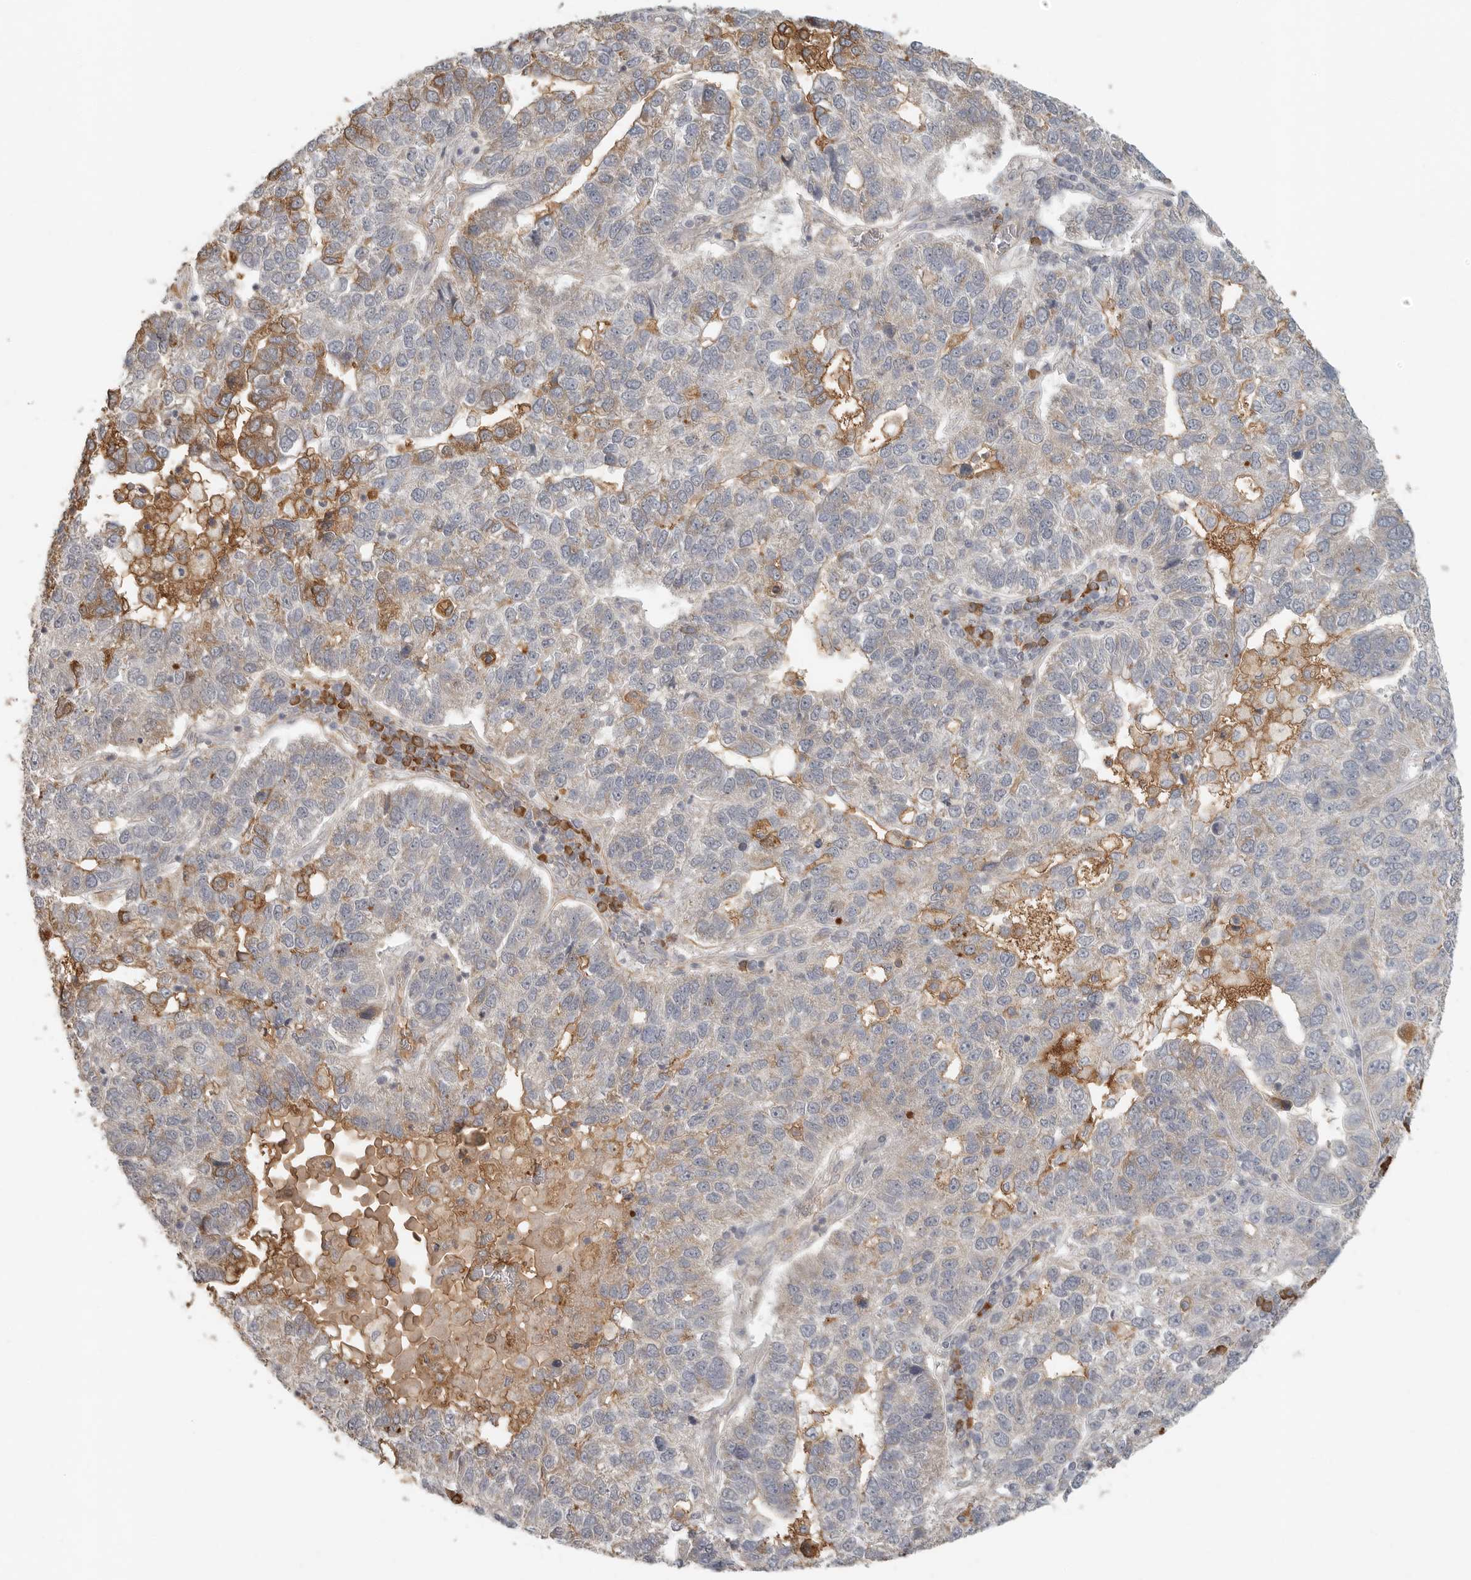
{"staining": {"intensity": "moderate", "quantity": "<25%", "location": "cytoplasmic/membranous"}, "tissue": "pancreatic cancer", "cell_type": "Tumor cells", "image_type": "cancer", "snomed": [{"axis": "morphology", "description": "Adenocarcinoma, NOS"}, {"axis": "topography", "description": "Pancreas"}], "caption": "Tumor cells demonstrate moderate cytoplasmic/membranous expression in about <25% of cells in adenocarcinoma (pancreatic).", "gene": "SLC25A36", "patient": {"sex": "female", "age": 61}}